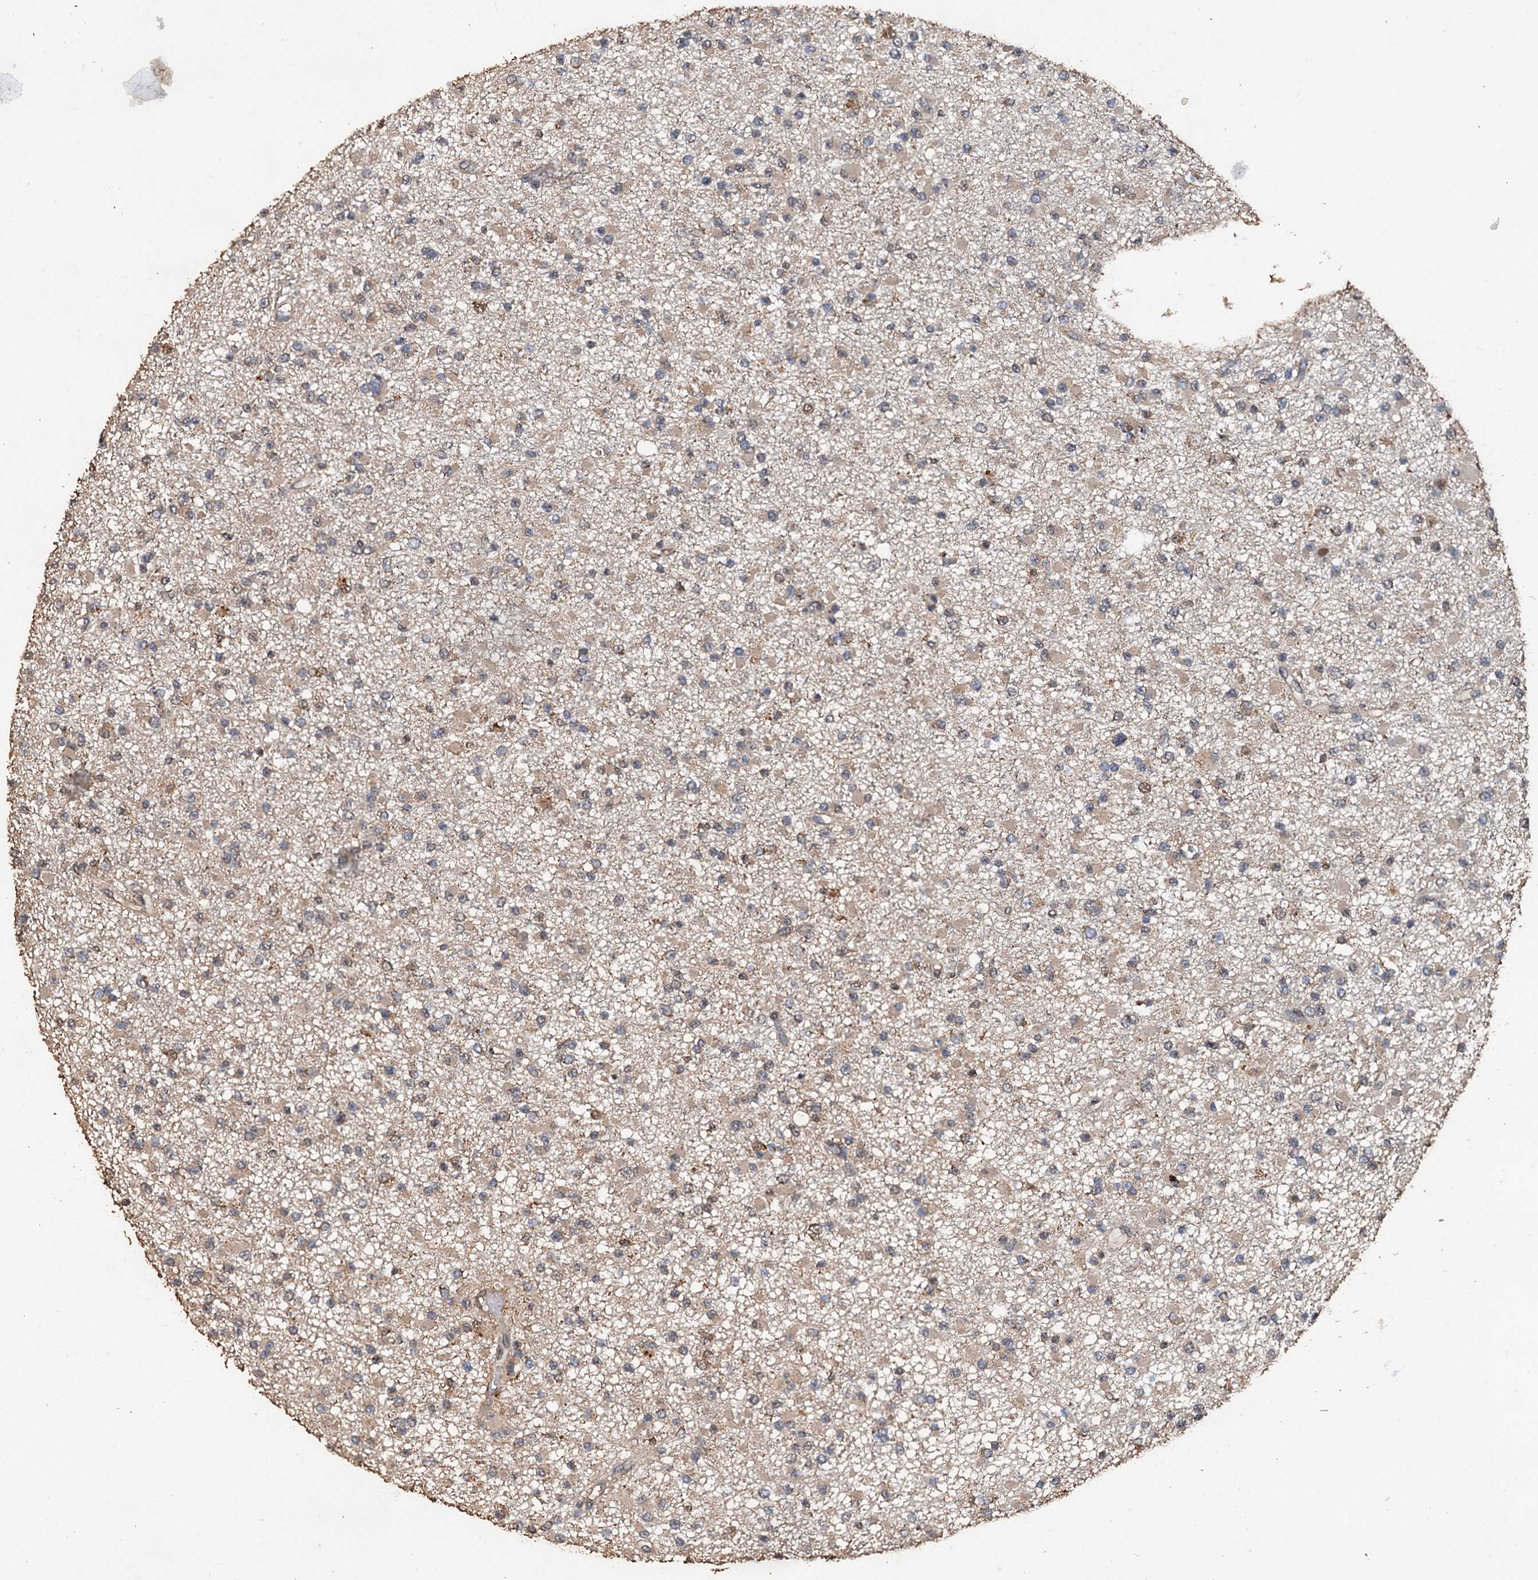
{"staining": {"intensity": "weak", "quantity": "<25%", "location": "cytoplasmic/membranous"}, "tissue": "glioma", "cell_type": "Tumor cells", "image_type": "cancer", "snomed": [{"axis": "morphology", "description": "Glioma, malignant, Low grade"}, {"axis": "topography", "description": "Brain"}], "caption": "This is an IHC histopathology image of human malignant glioma (low-grade). There is no positivity in tumor cells.", "gene": "PSMD9", "patient": {"sex": "female", "age": 22}}